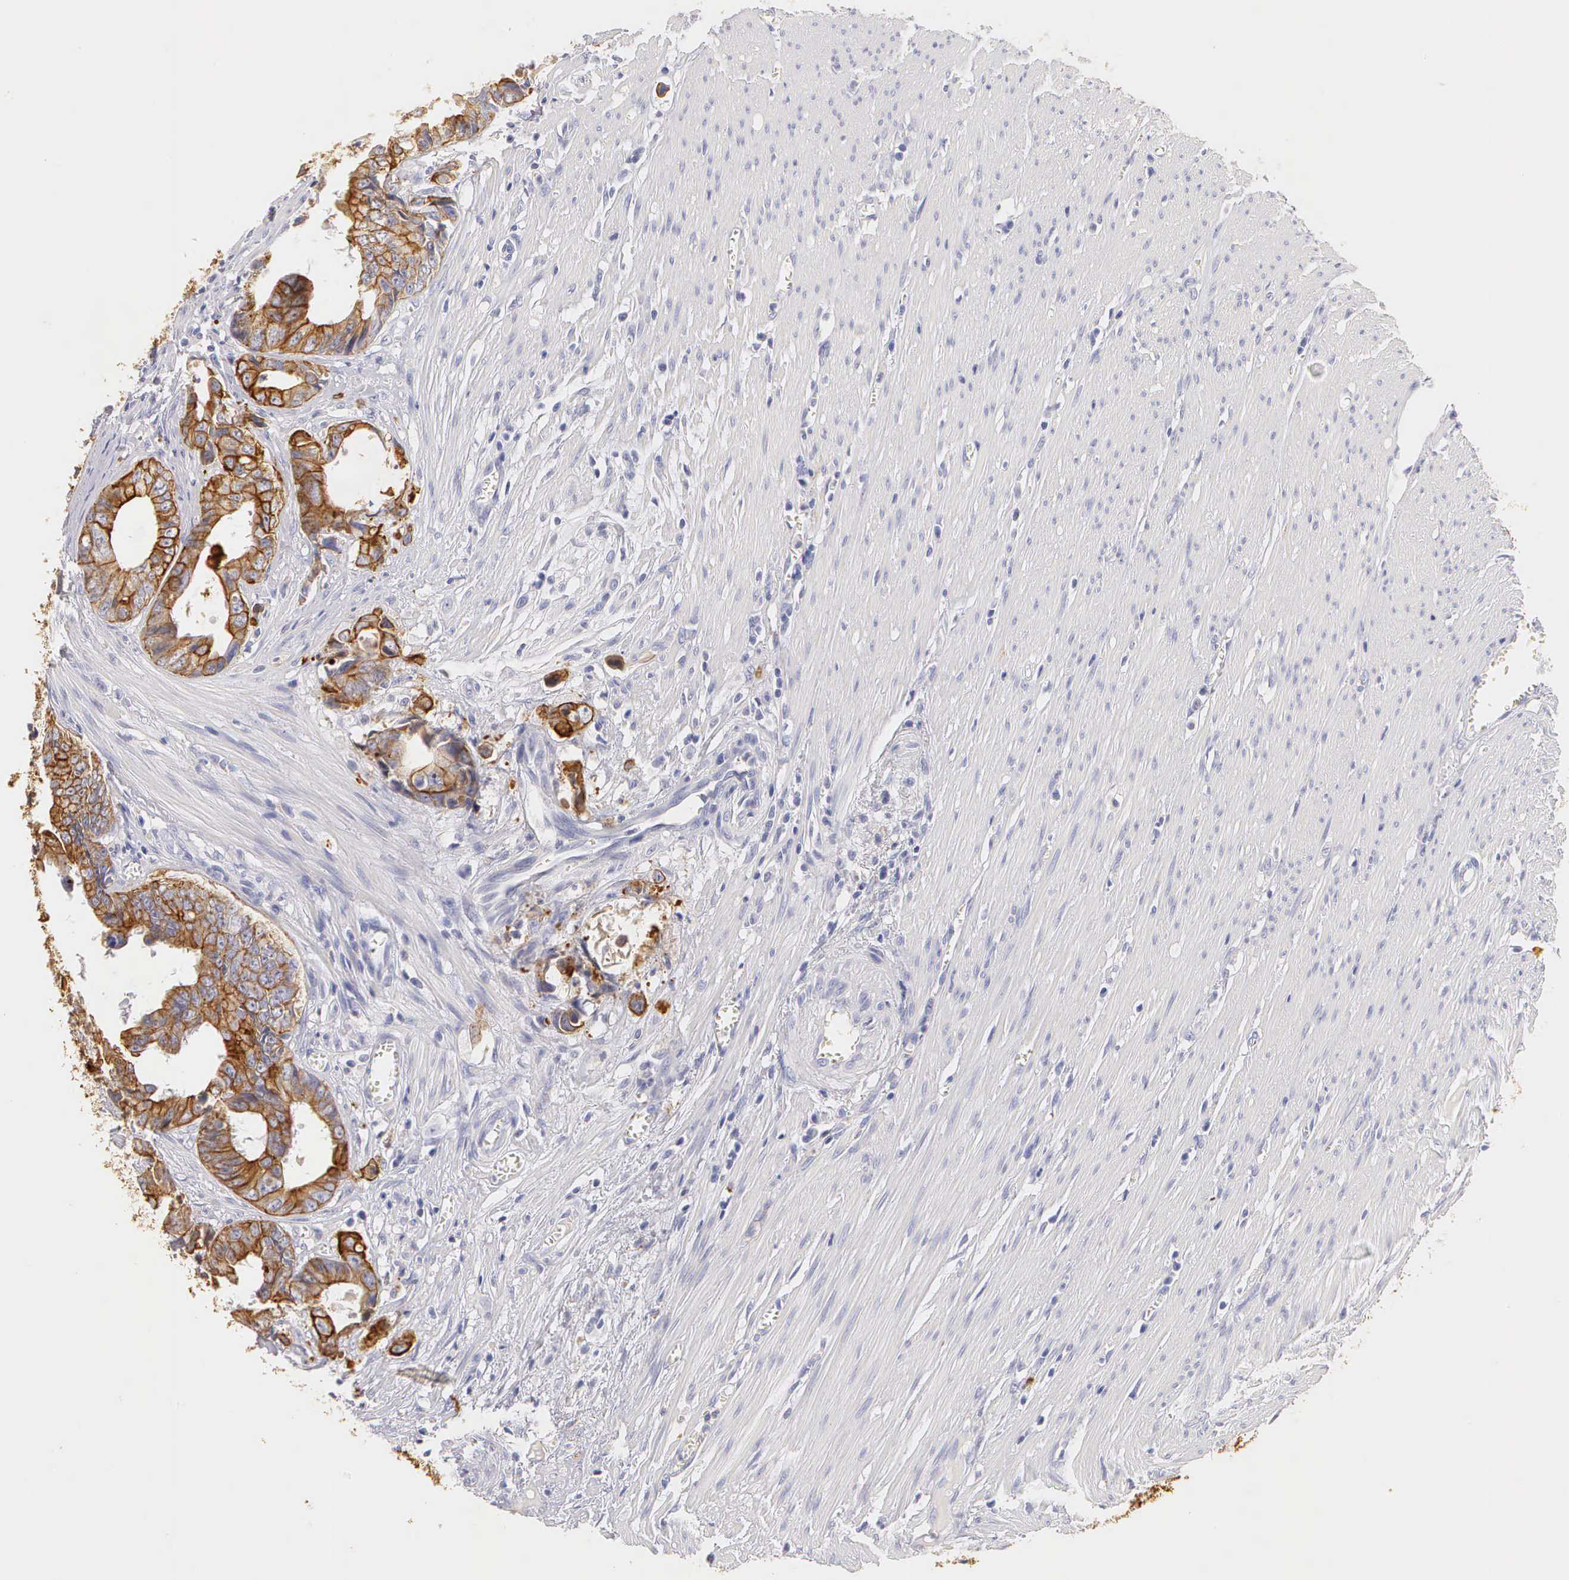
{"staining": {"intensity": "moderate", "quantity": ">75%", "location": "cytoplasmic/membranous"}, "tissue": "colorectal cancer", "cell_type": "Tumor cells", "image_type": "cancer", "snomed": [{"axis": "morphology", "description": "Adenocarcinoma, NOS"}, {"axis": "topography", "description": "Rectum"}], "caption": "IHC (DAB) staining of colorectal cancer exhibits moderate cytoplasmic/membranous protein expression in about >75% of tumor cells. IHC stains the protein in brown and the nuclei are stained blue.", "gene": "KRT17", "patient": {"sex": "female", "age": 98}}